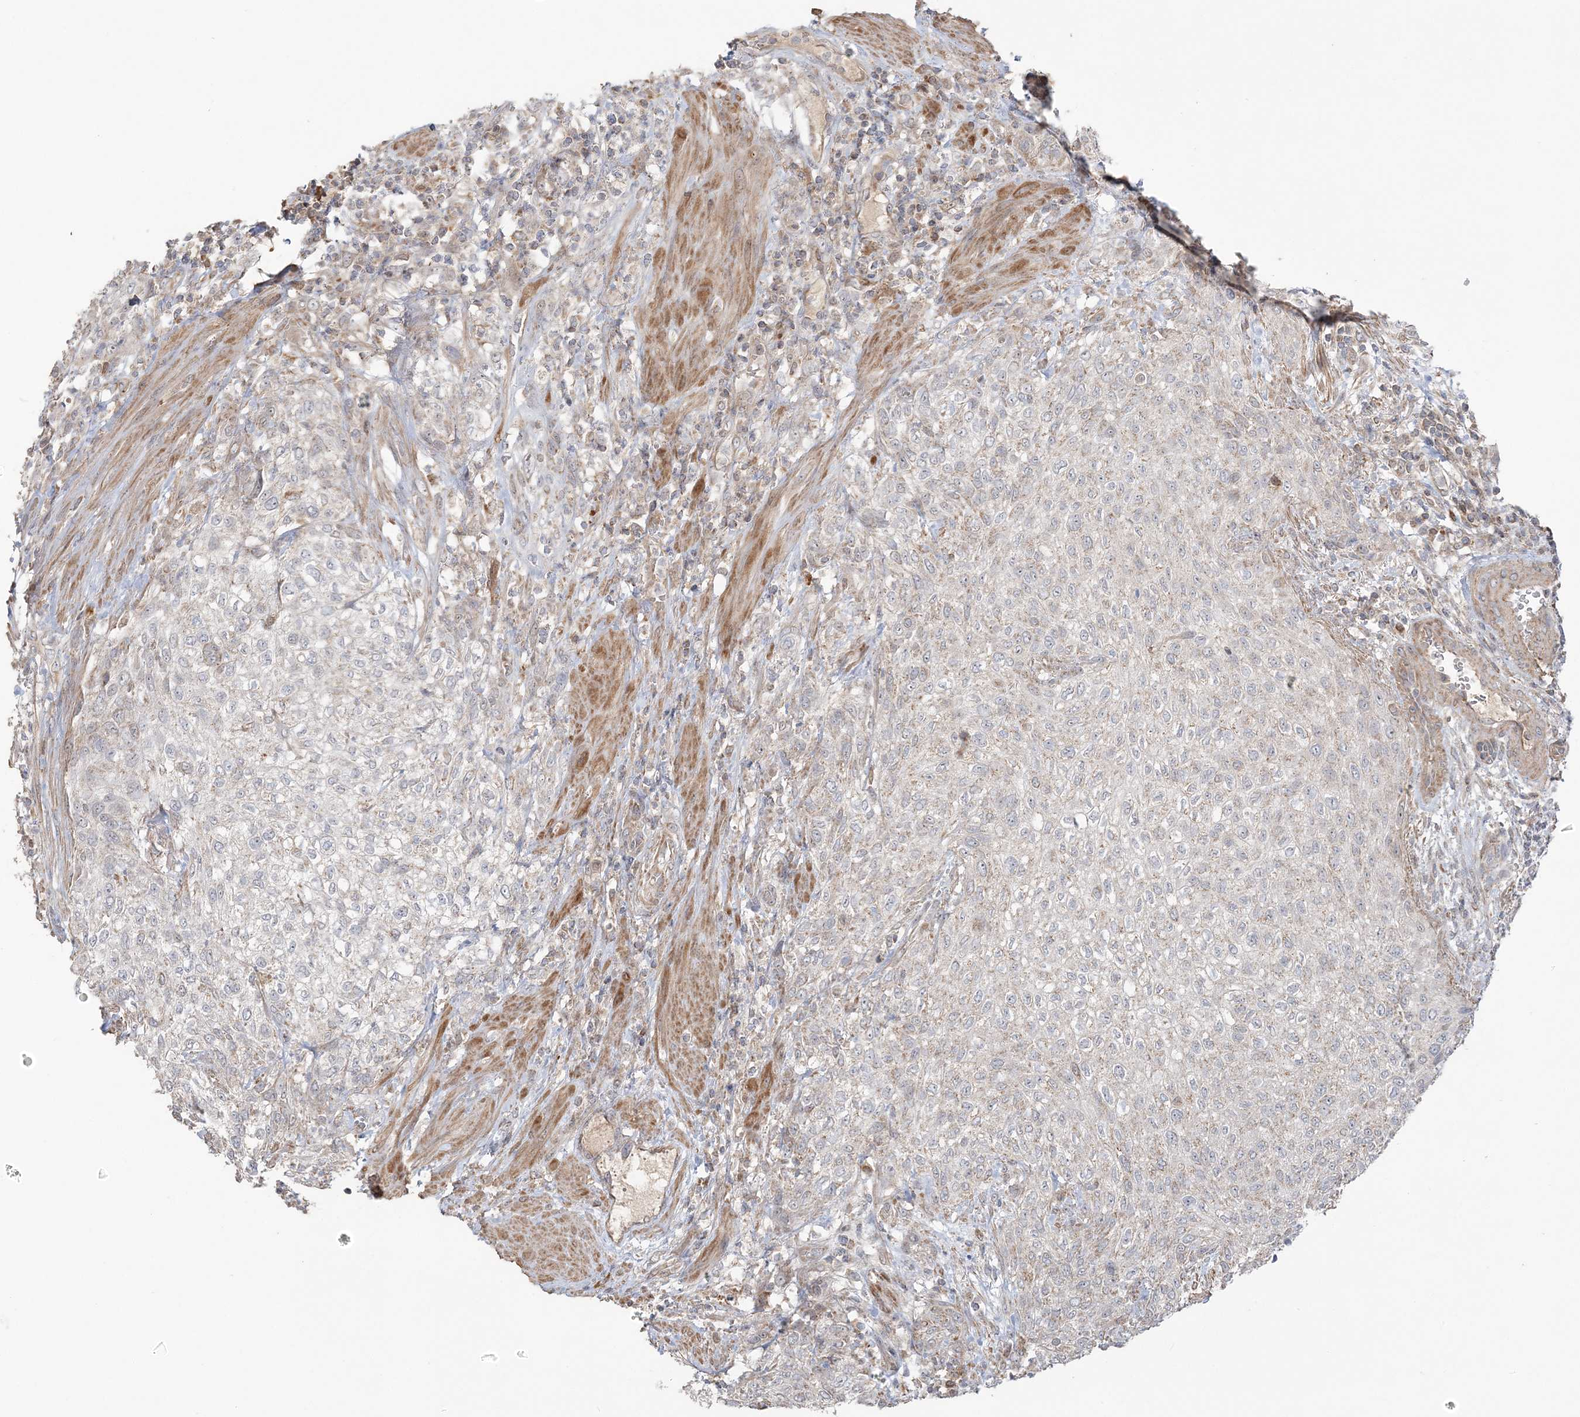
{"staining": {"intensity": "negative", "quantity": "none", "location": "none"}, "tissue": "urothelial cancer", "cell_type": "Tumor cells", "image_type": "cancer", "snomed": [{"axis": "morphology", "description": "Urothelial carcinoma, High grade"}, {"axis": "topography", "description": "Urinary bladder"}], "caption": "Tumor cells are negative for brown protein staining in urothelial carcinoma (high-grade).", "gene": "SCLT1", "patient": {"sex": "male", "age": 35}}